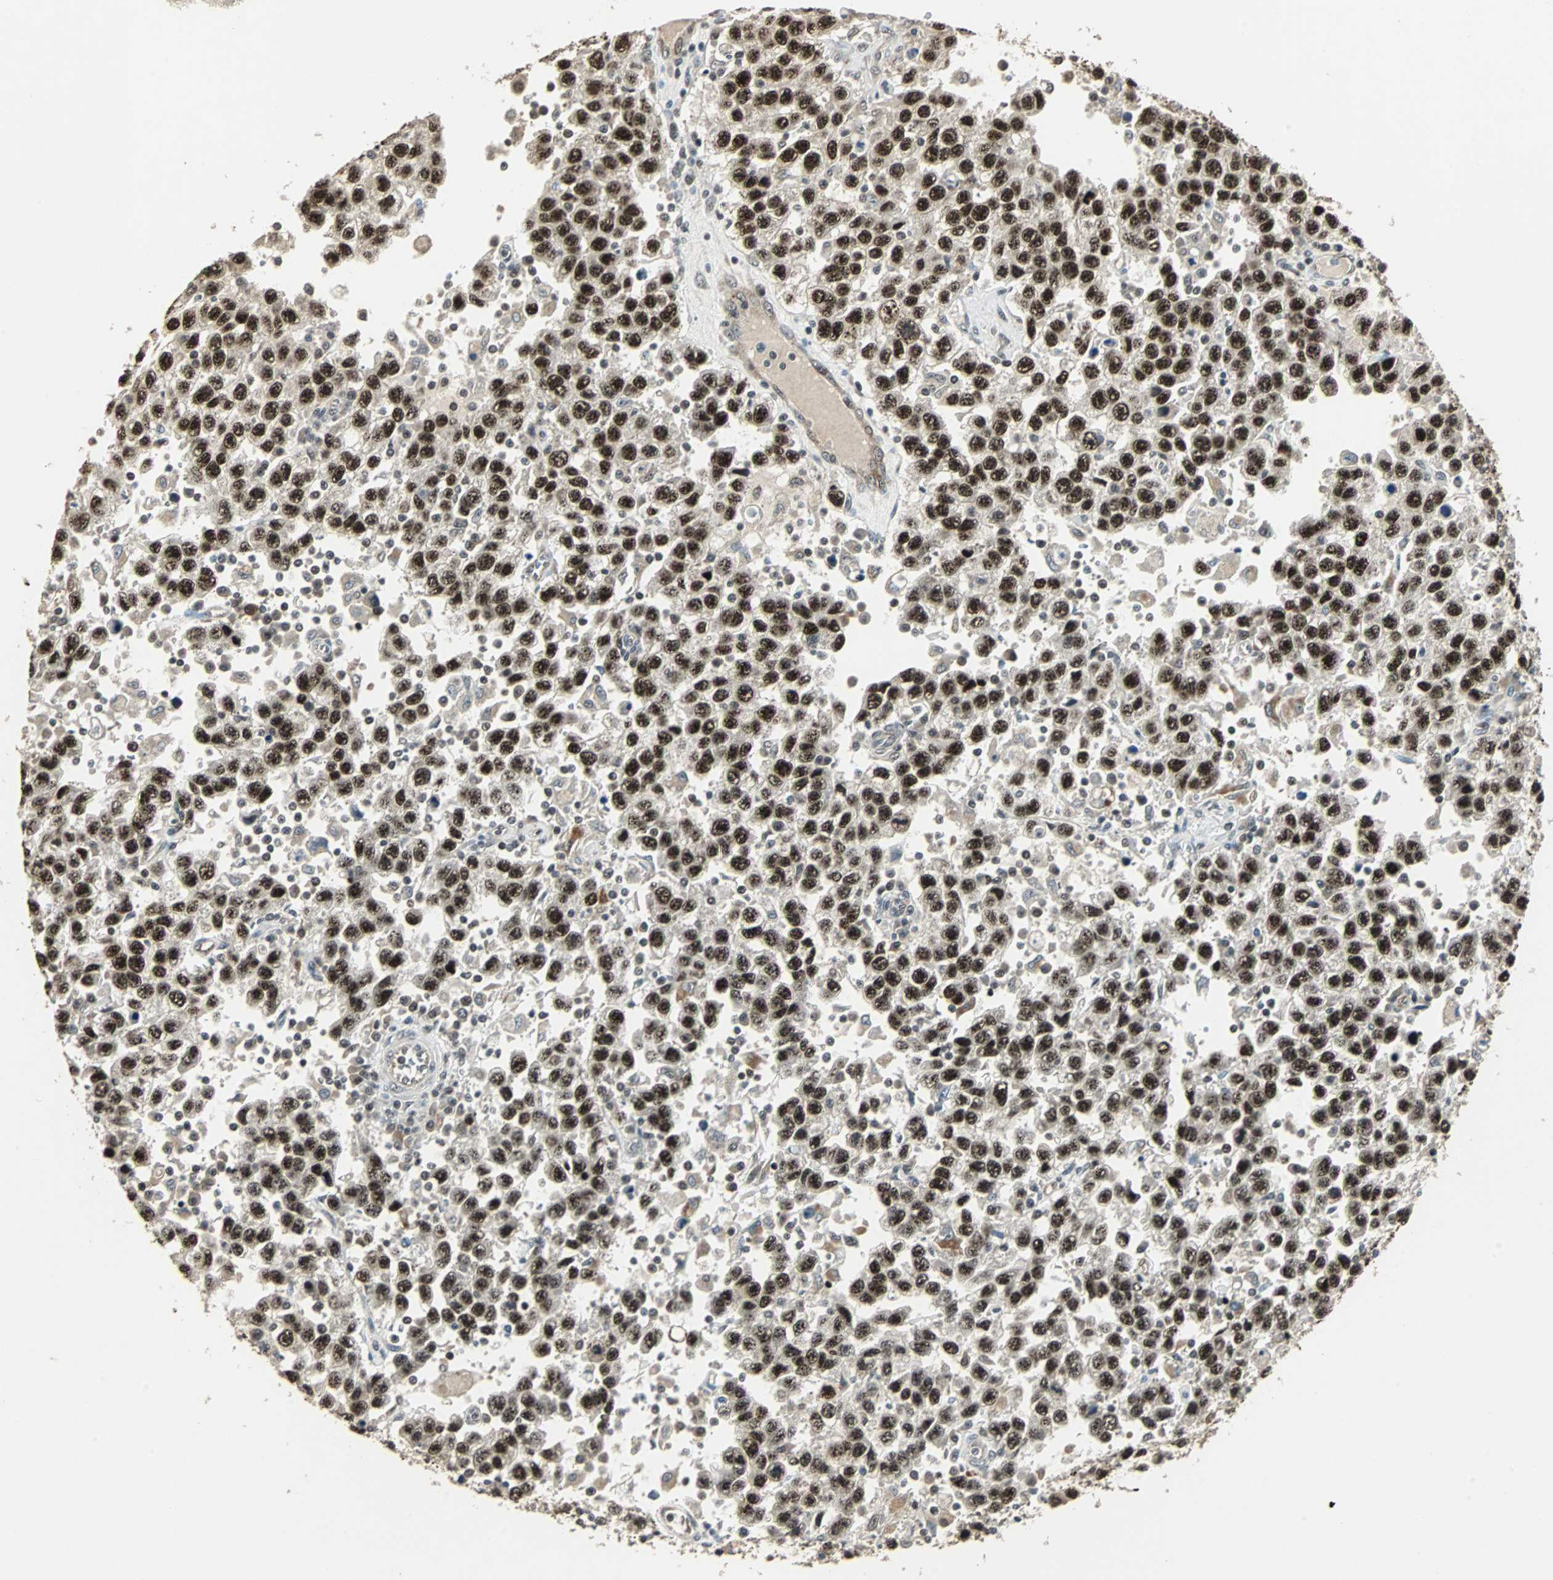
{"staining": {"intensity": "strong", "quantity": ">75%", "location": "nuclear"}, "tissue": "testis cancer", "cell_type": "Tumor cells", "image_type": "cancer", "snomed": [{"axis": "morphology", "description": "Seminoma, NOS"}, {"axis": "topography", "description": "Testis"}], "caption": "Immunohistochemistry (IHC) photomicrograph of human seminoma (testis) stained for a protein (brown), which demonstrates high levels of strong nuclear staining in about >75% of tumor cells.", "gene": "MED4", "patient": {"sex": "male", "age": 41}}